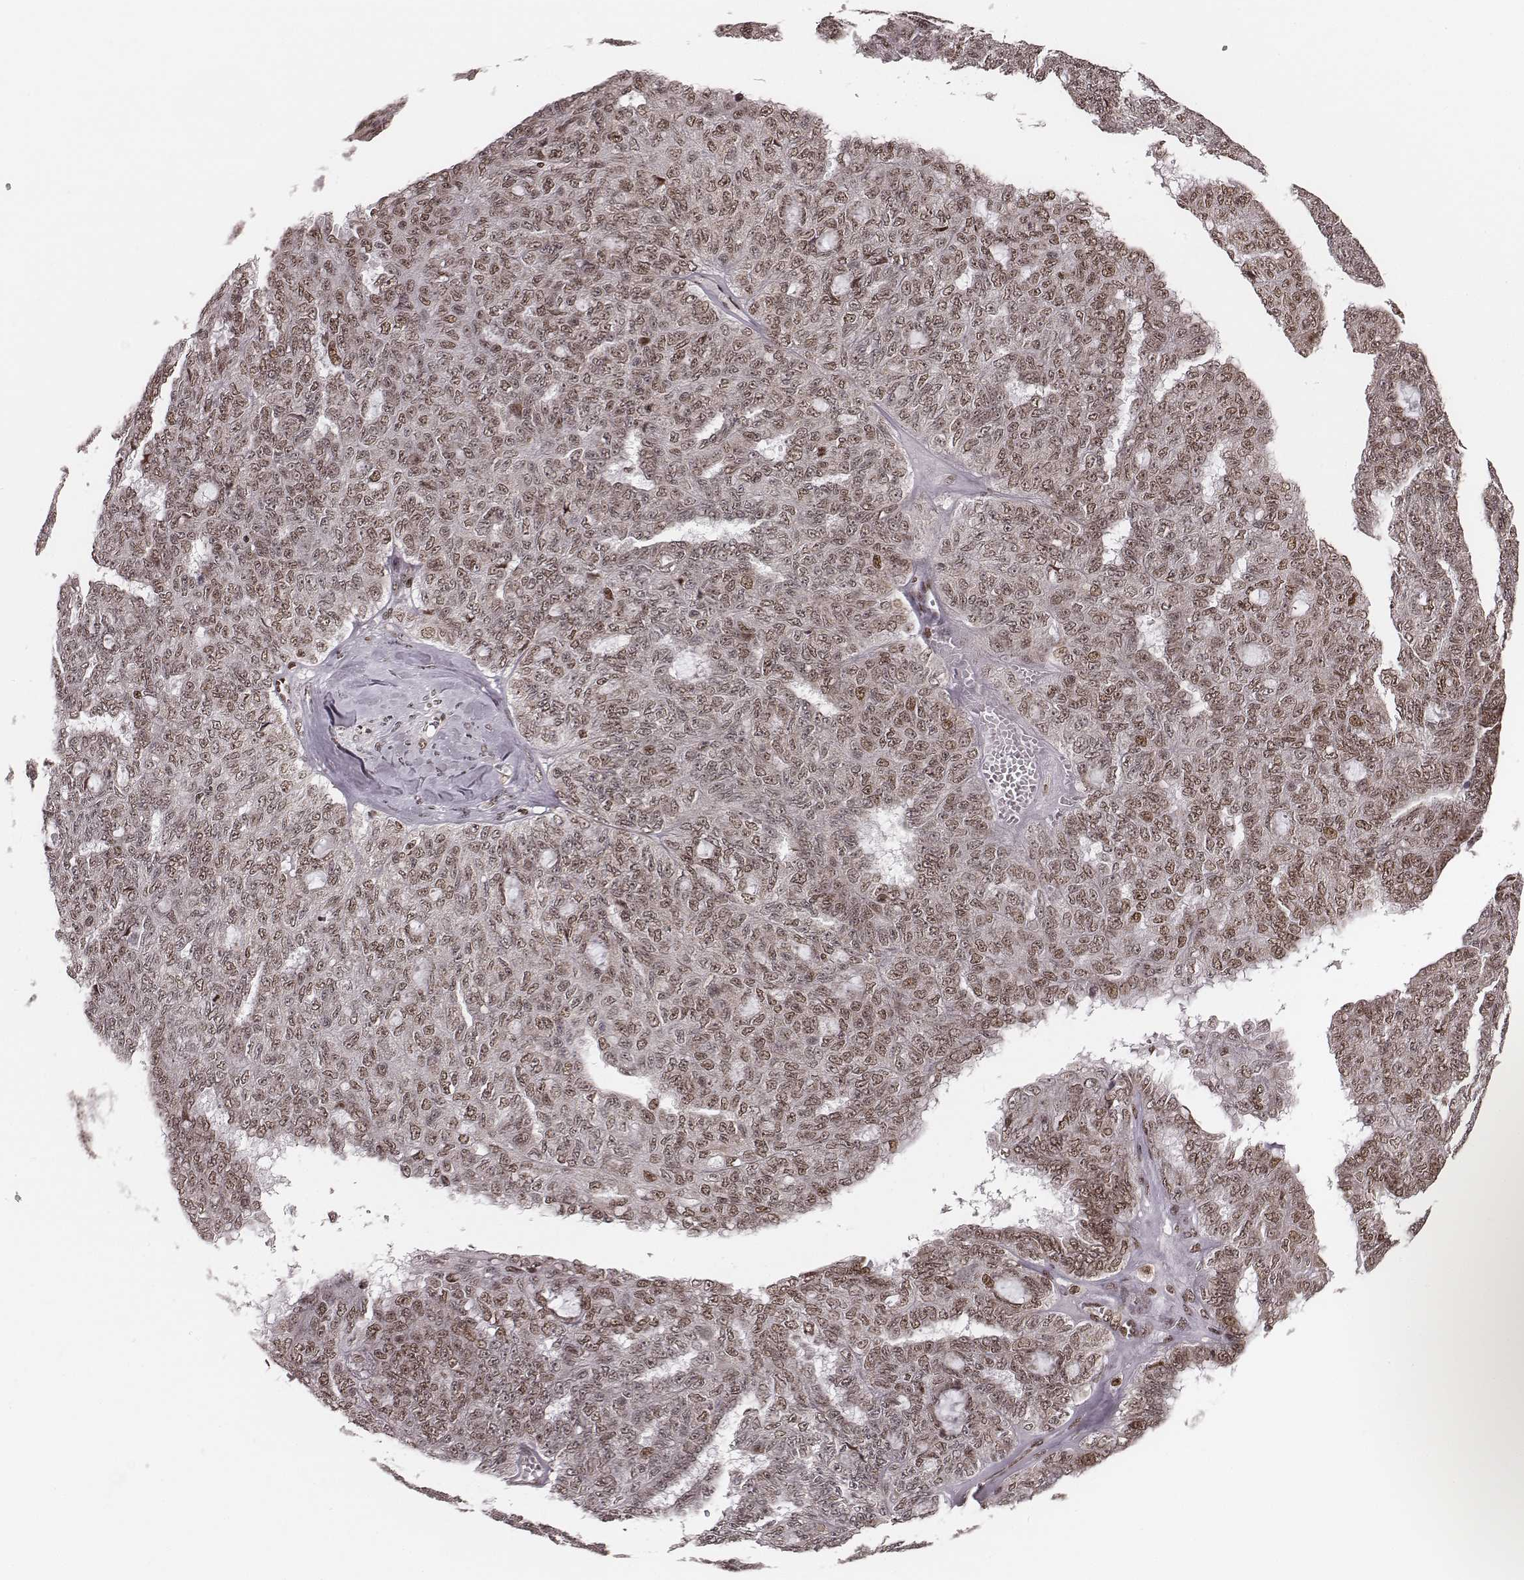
{"staining": {"intensity": "weak", "quantity": ">75%", "location": "nuclear"}, "tissue": "ovarian cancer", "cell_type": "Tumor cells", "image_type": "cancer", "snomed": [{"axis": "morphology", "description": "Cystadenocarcinoma, serous, NOS"}, {"axis": "topography", "description": "Ovary"}], "caption": "DAB (3,3'-diaminobenzidine) immunohistochemical staining of human ovarian cancer (serous cystadenocarcinoma) displays weak nuclear protein staining in about >75% of tumor cells.", "gene": "VRK3", "patient": {"sex": "female", "age": 71}}